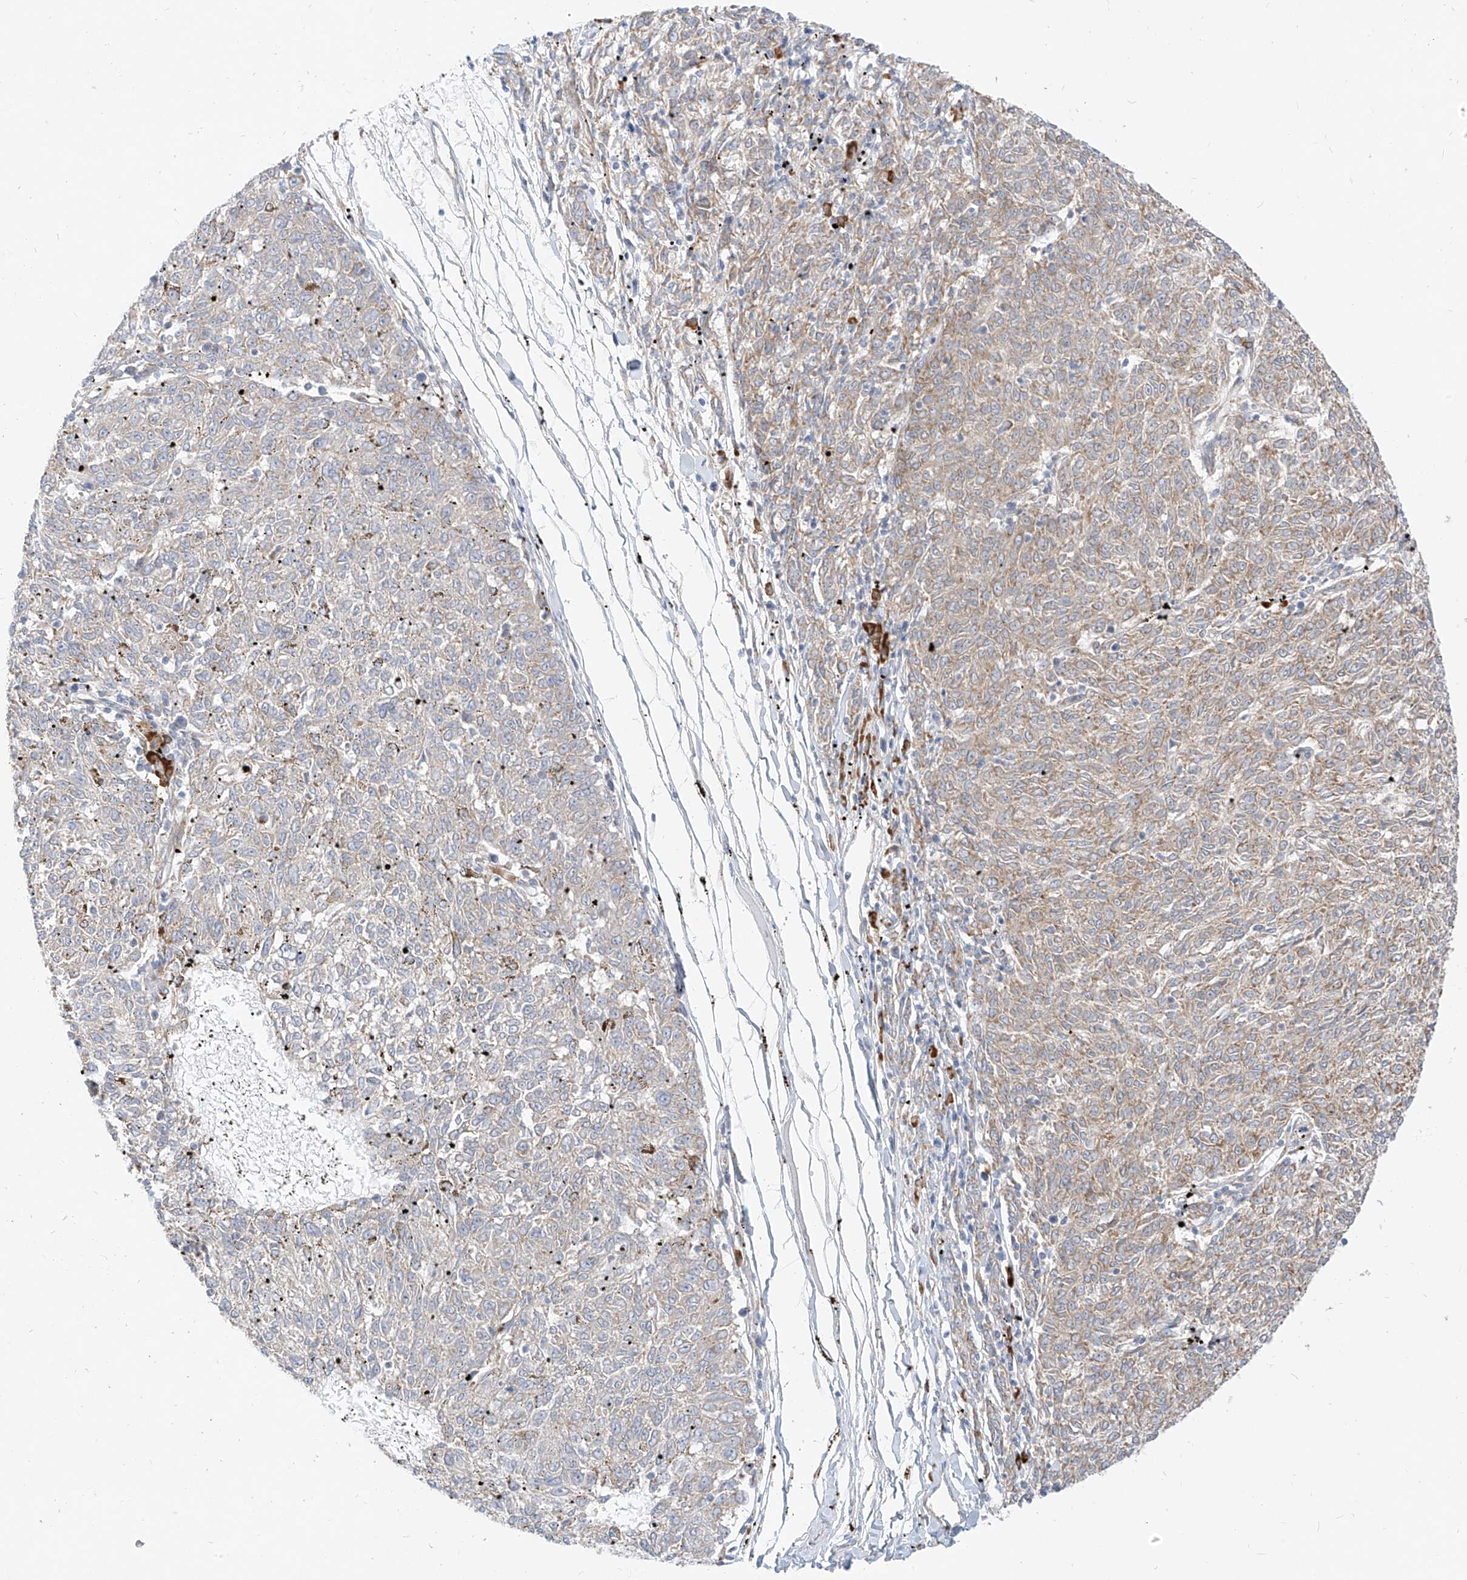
{"staining": {"intensity": "weak", "quantity": "25%-75%", "location": "cytoplasmic/membranous"}, "tissue": "melanoma", "cell_type": "Tumor cells", "image_type": "cancer", "snomed": [{"axis": "morphology", "description": "Malignant melanoma, NOS"}, {"axis": "topography", "description": "Skin"}], "caption": "Immunohistochemistry (DAB) staining of melanoma shows weak cytoplasmic/membranous protein staining in approximately 25%-75% of tumor cells.", "gene": "STT3A", "patient": {"sex": "female", "age": 72}}